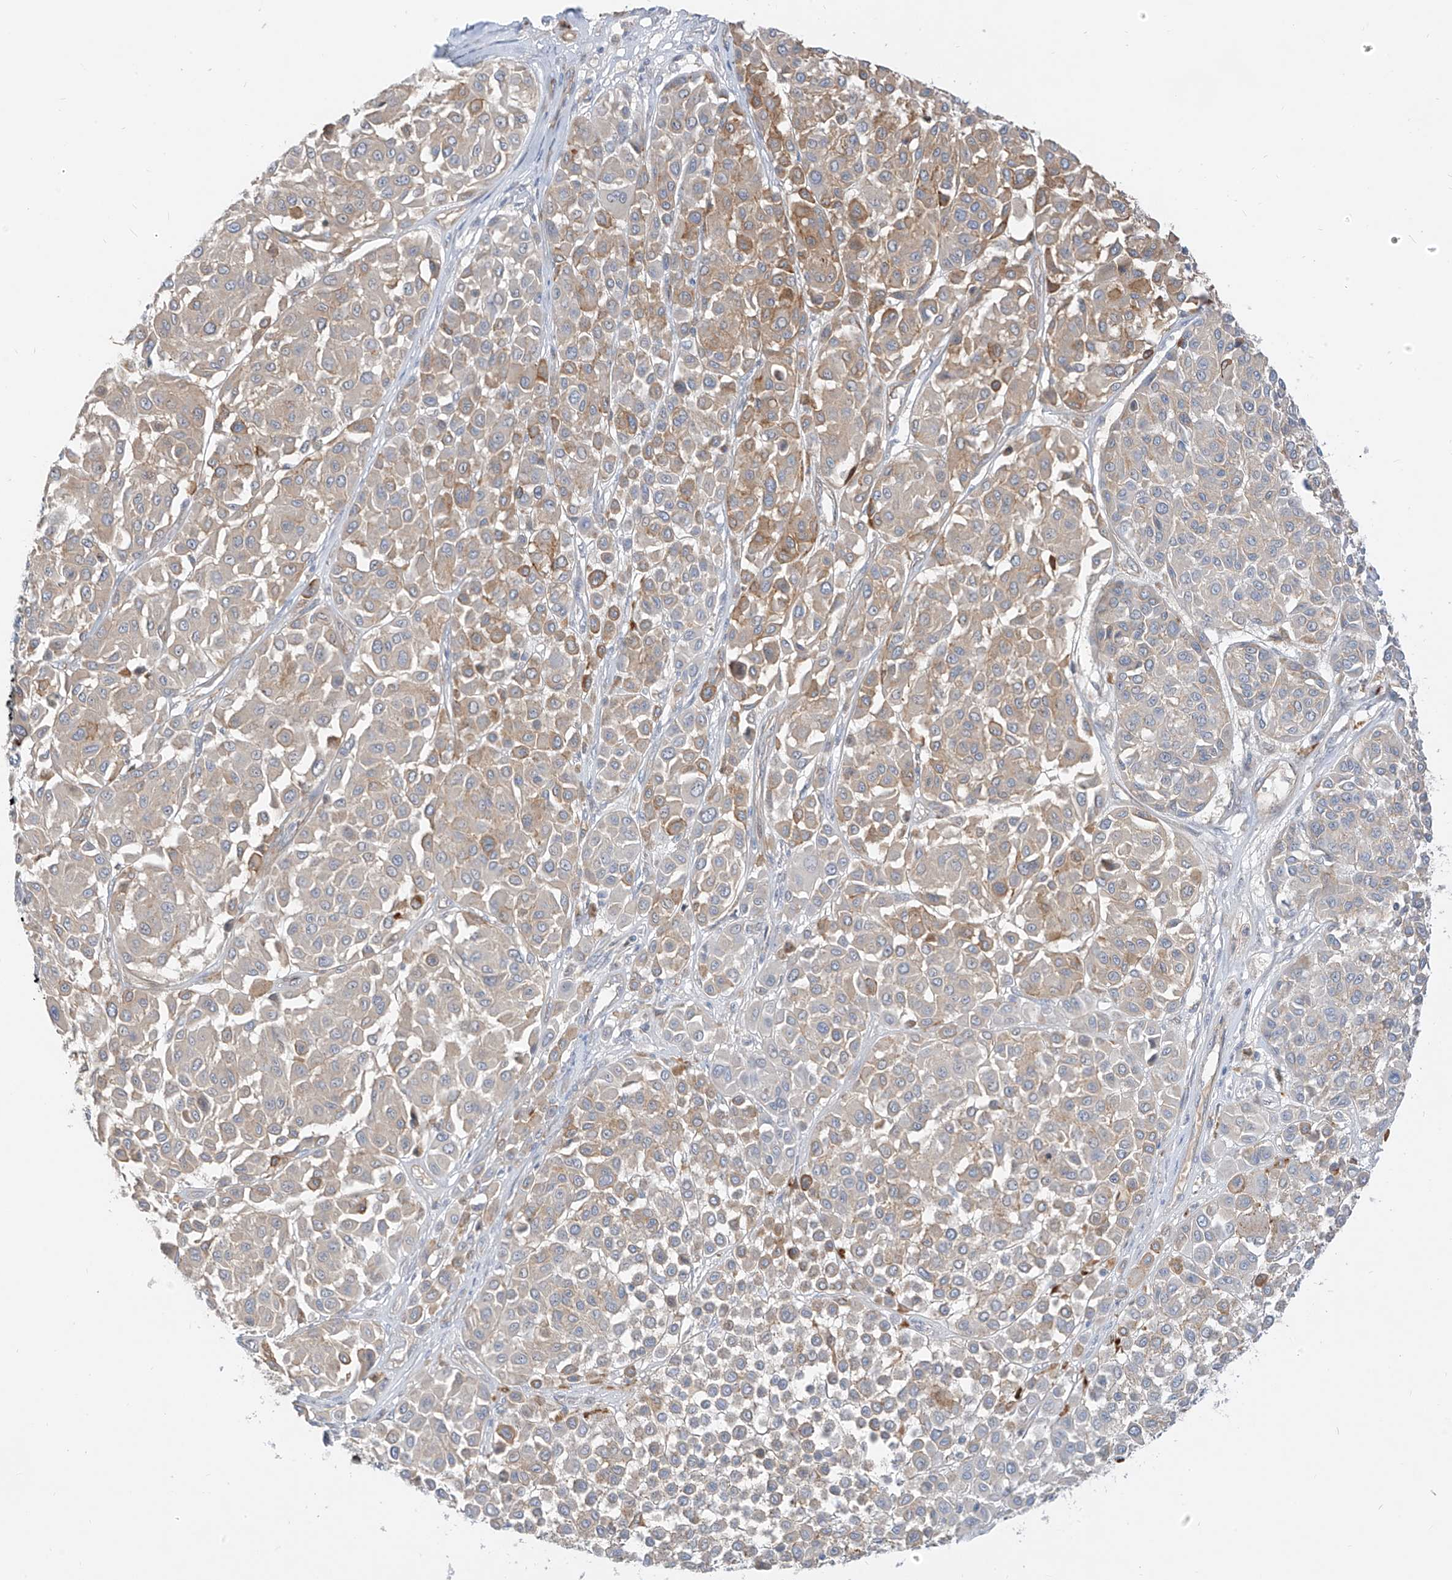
{"staining": {"intensity": "weak", "quantity": ">75%", "location": "cytoplasmic/membranous"}, "tissue": "melanoma", "cell_type": "Tumor cells", "image_type": "cancer", "snomed": [{"axis": "morphology", "description": "Malignant melanoma, Metastatic site"}, {"axis": "topography", "description": "Soft tissue"}], "caption": "High-magnification brightfield microscopy of melanoma stained with DAB (brown) and counterstained with hematoxylin (blue). tumor cells exhibit weak cytoplasmic/membranous positivity is appreciated in approximately>75% of cells.", "gene": "C2orf42", "patient": {"sex": "male", "age": 41}}